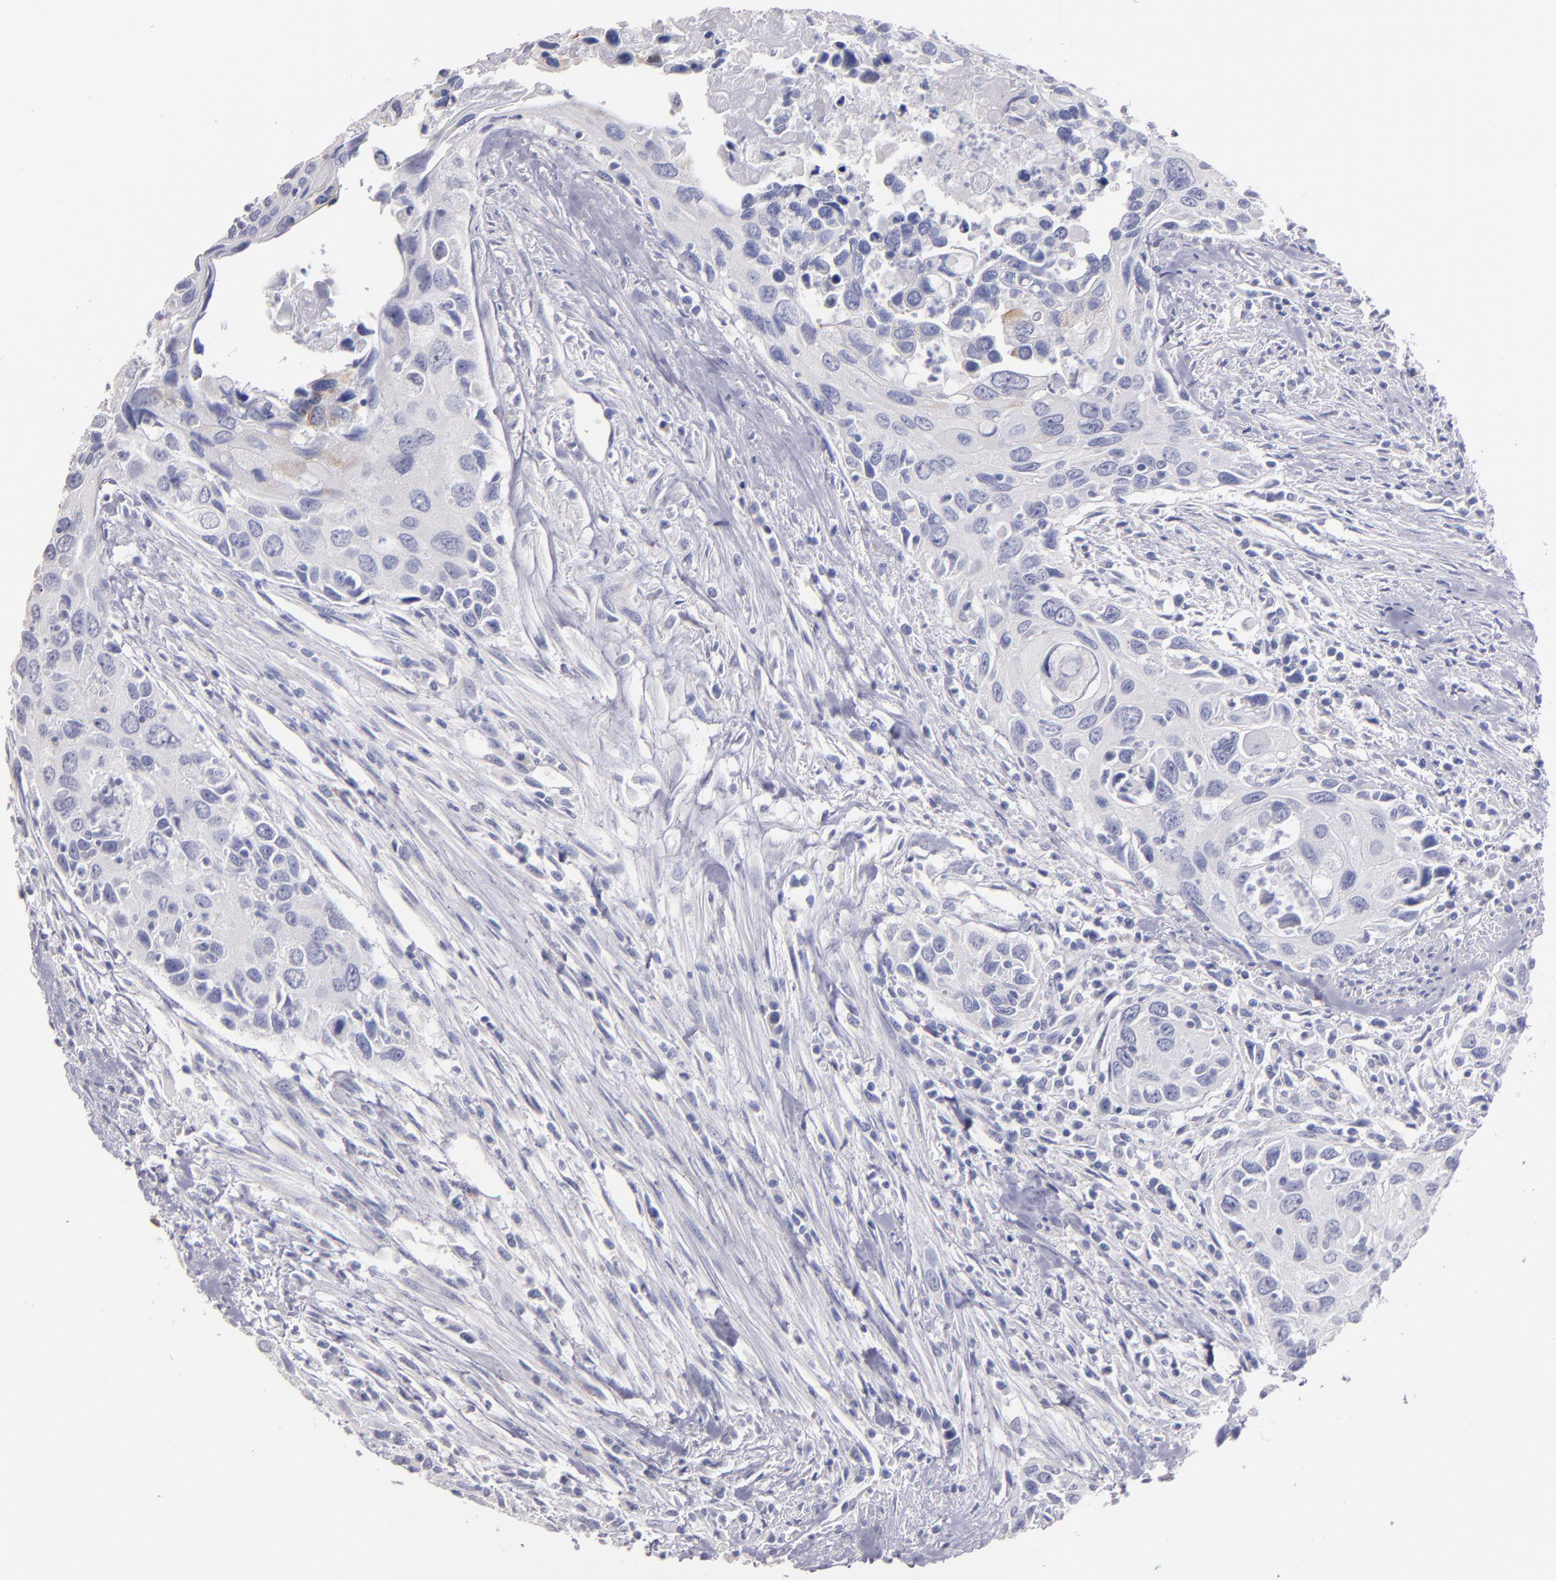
{"staining": {"intensity": "weak", "quantity": "25%-75%", "location": "cytoplasmic/membranous"}, "tissue": "urothelial cancer", "cell_type": "Tumor cells", "image_type": "cancer", "snomed": [{"axis": "morphology", "description": "Urothelial carcinoma, High grade"}, {"axis": "topography", "description": "Urinary bladder"}], "caption": "A low amount of weak cytoplasmic/membranous positivity is appreciated in approximately 25%-75% of tumor cells in urothelial cancer tissue. The staining was performed using DAB, with brown indicating positive protein expression. Nuclei are stained blue with hematoxylin.", "gene": "CLTA", "patient": {"sex": "male", "age": 71}}